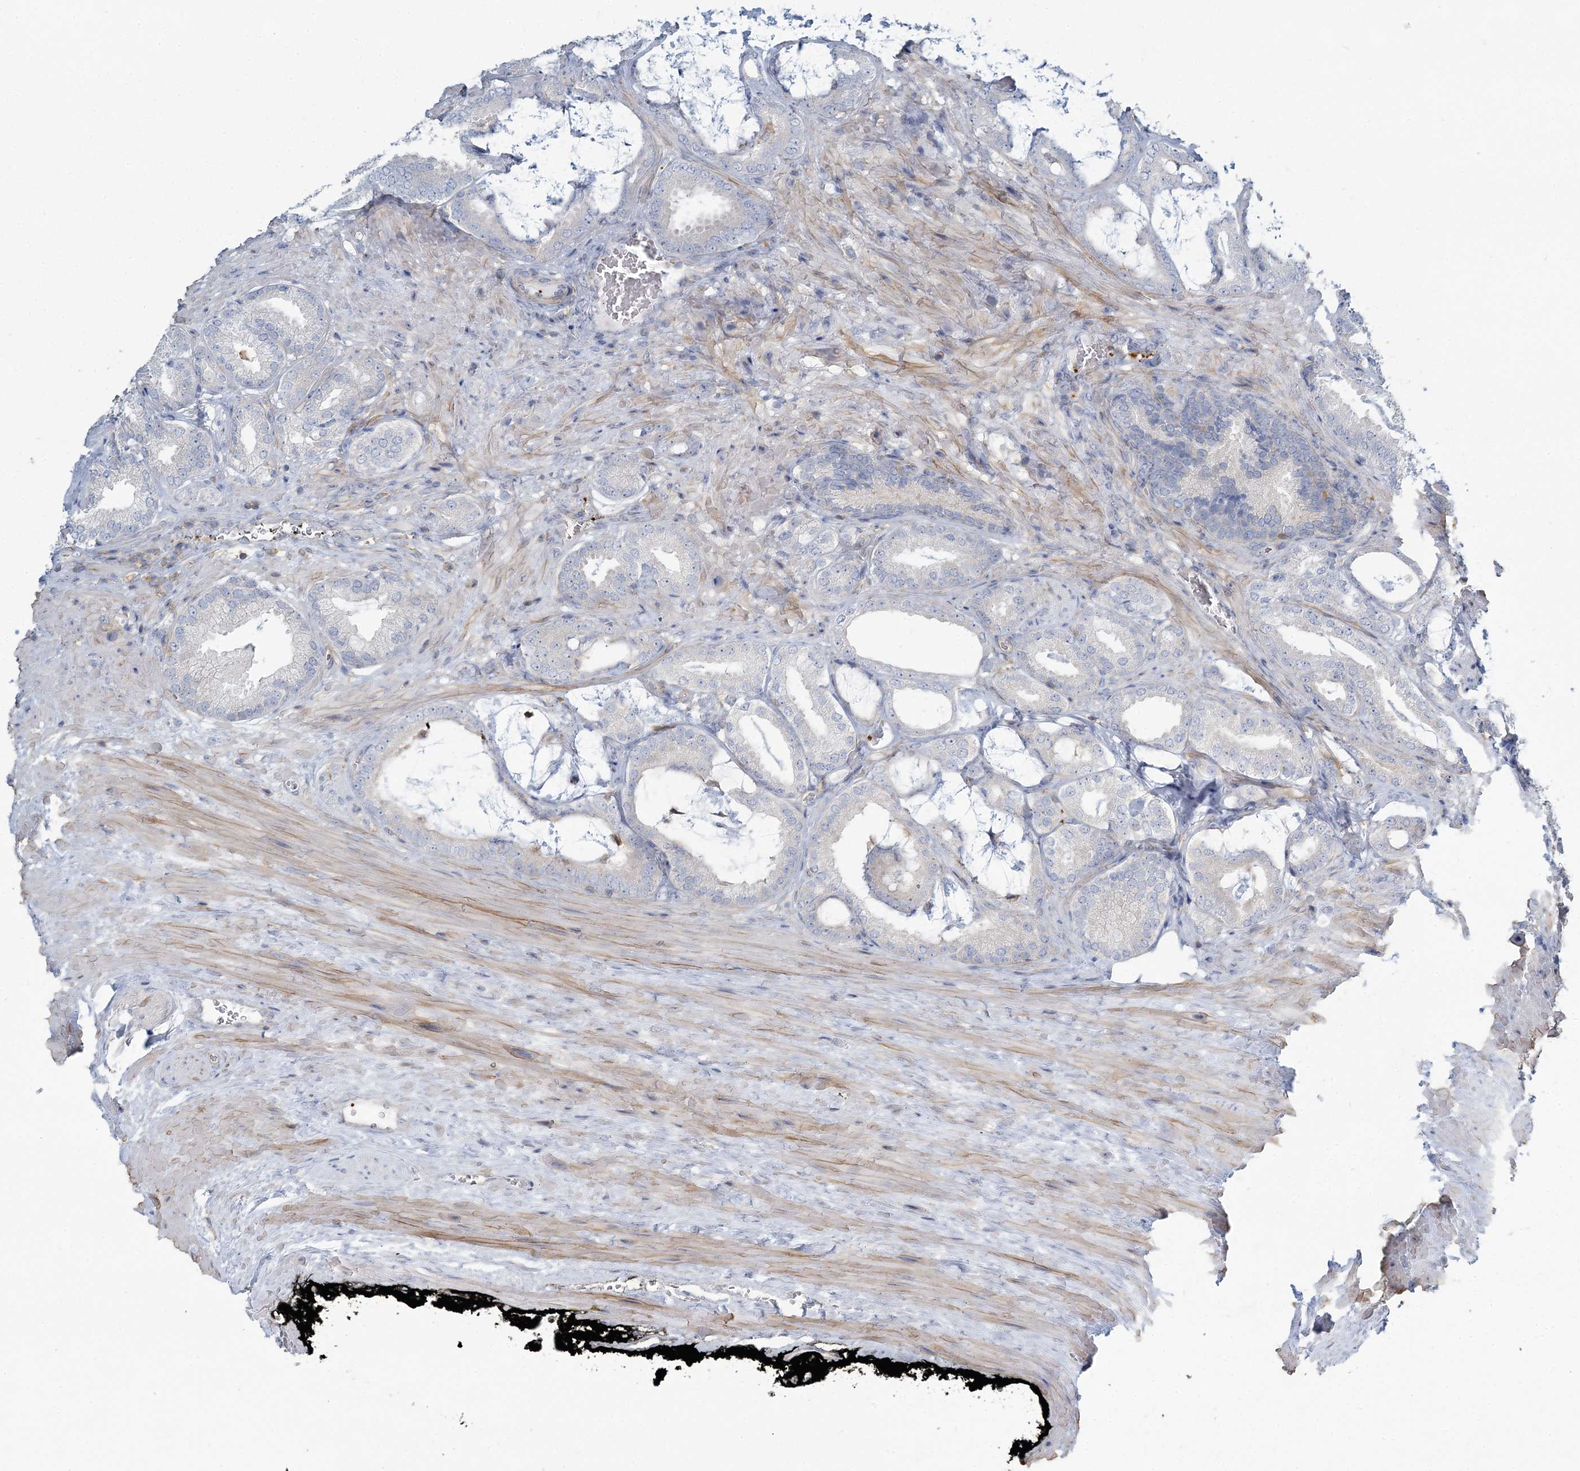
{"staining": {"intensity": "negative", "quantity": "none", "location": "none"}, "tissue": "prostate cancer", "cell_type": "Tumor cells", "image_type": "cancer", "snomed": [{"axis": "morphology", "description": "Adenocarcinoma, Low grade"}, {"axis": "topography", "description": "Prostate"}], "caption": "Immunohistochemistry of human prostate low-grade adenocarcinoma reveals no expression in tumor cells. (Stains: DAB immunohistochemistry with hematoxylin counter stain, Microscopy: brightfield microscopy at high magnification).", "gene": "CUEDC2", "patient": {"sex": "male", "age": 71}}